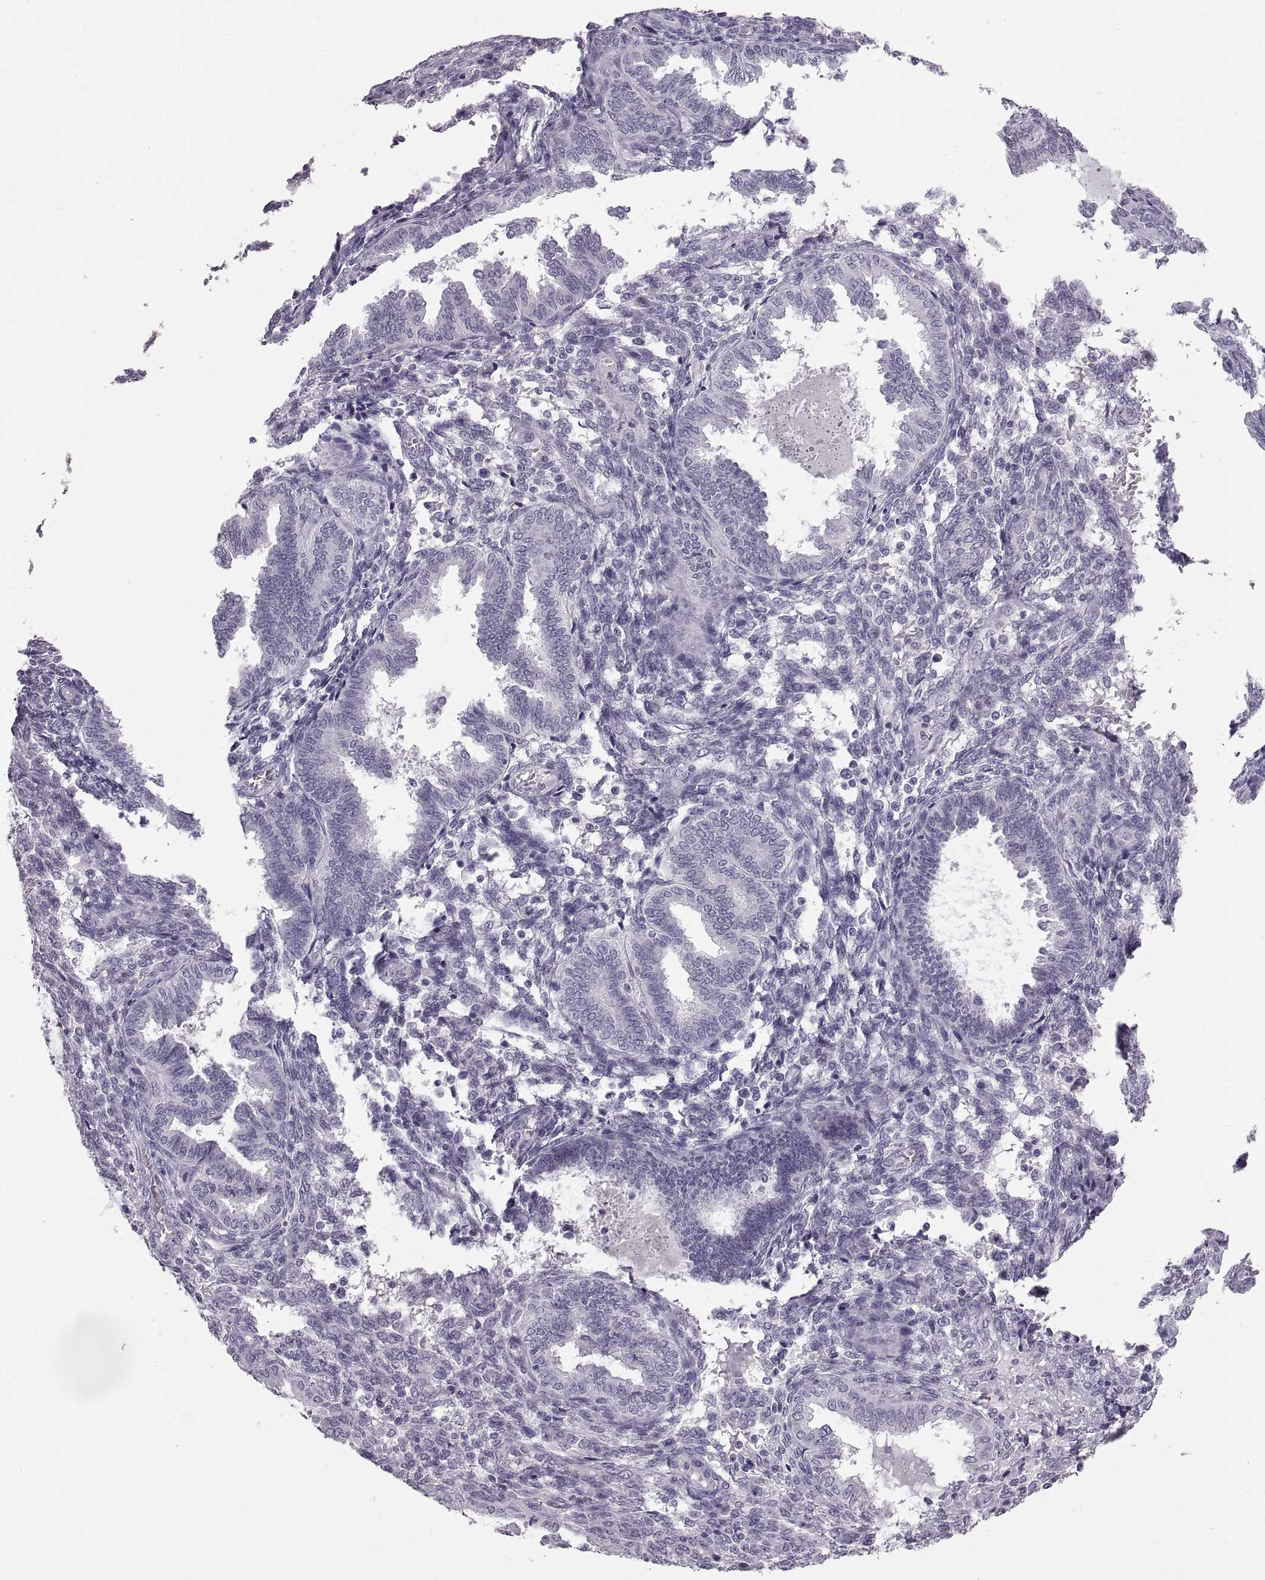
{"staining": {"intensity": "negative", "quantity": "none", "location": "none"}, "tissue": "endometrium", "cell_type": "Cells in endometrial stroma", "image_type": "normal", "snomed": [{"axis": "morphology", "description": "Normal tissue, NOS"}, {"axis": "topography", "description": "Endometrium"}], "caption": "The image exhibits no significant staining in cells in endometrial stroma of endometrium. (DAB (3,3'-diaminobenzidine) IHC, high magnification).", "gene": "SPACDR", "patient": {"sex": "female", "age": 42}}